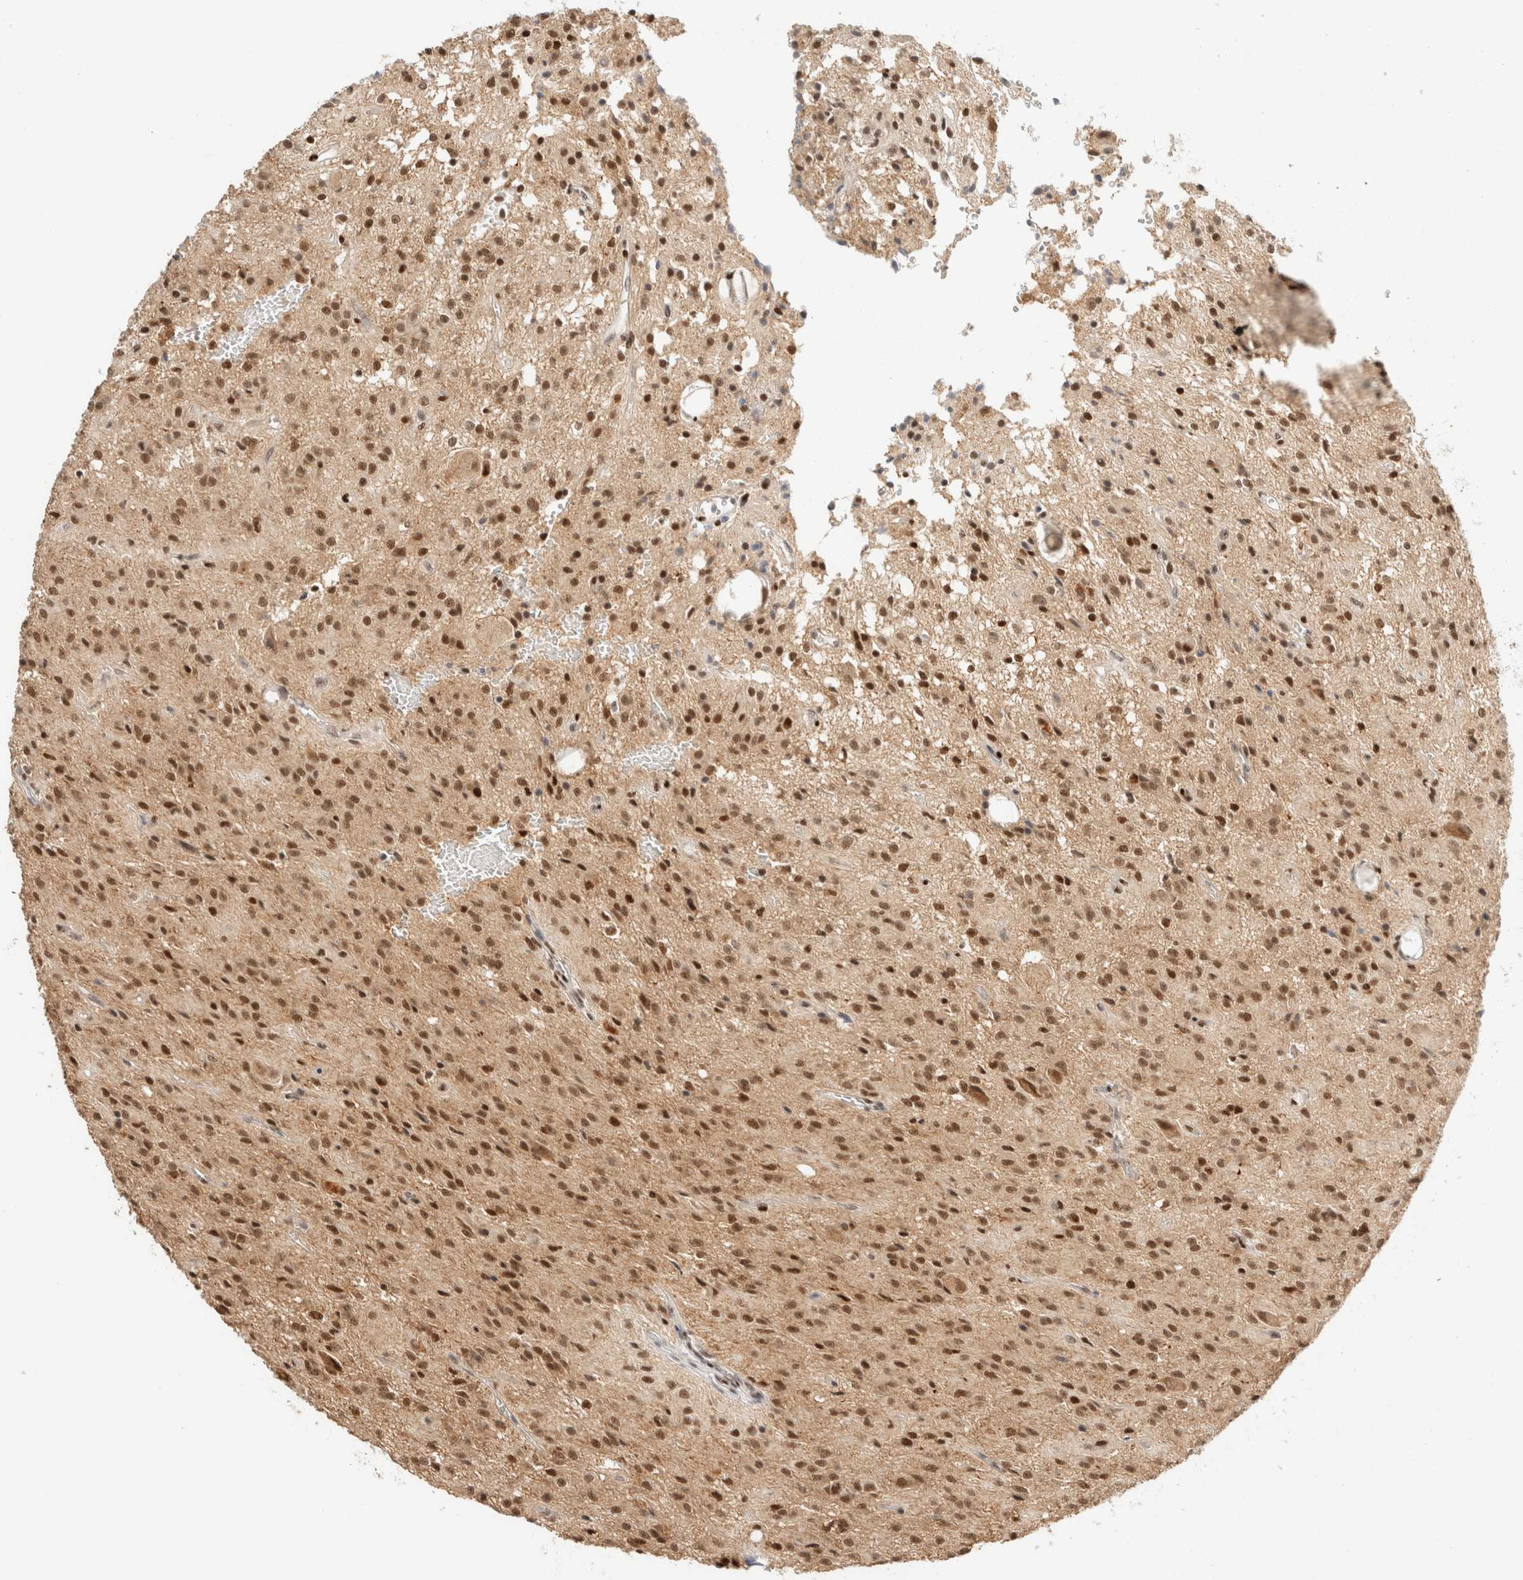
{"staining": {"intensity": "moderate", "quantity": ">75%", "location": "nuclear"}, "tissue": "glioma", "cell_type": "Tumor cells", "image_type": "cancer", "snomed": [{"axis": "morphology", "description": "Glioma, malignant, High grade"}, {"axis": "topography", "description": "Brain"}], "caption": "This histopathology image shows immunohistochemistry (IHC) staining of human glioma, with medium moderate nuclear staining in approximately >75% of tumor cells.", "gene": "ZNF768", "patient": {"sex": "female", "age": 59}}